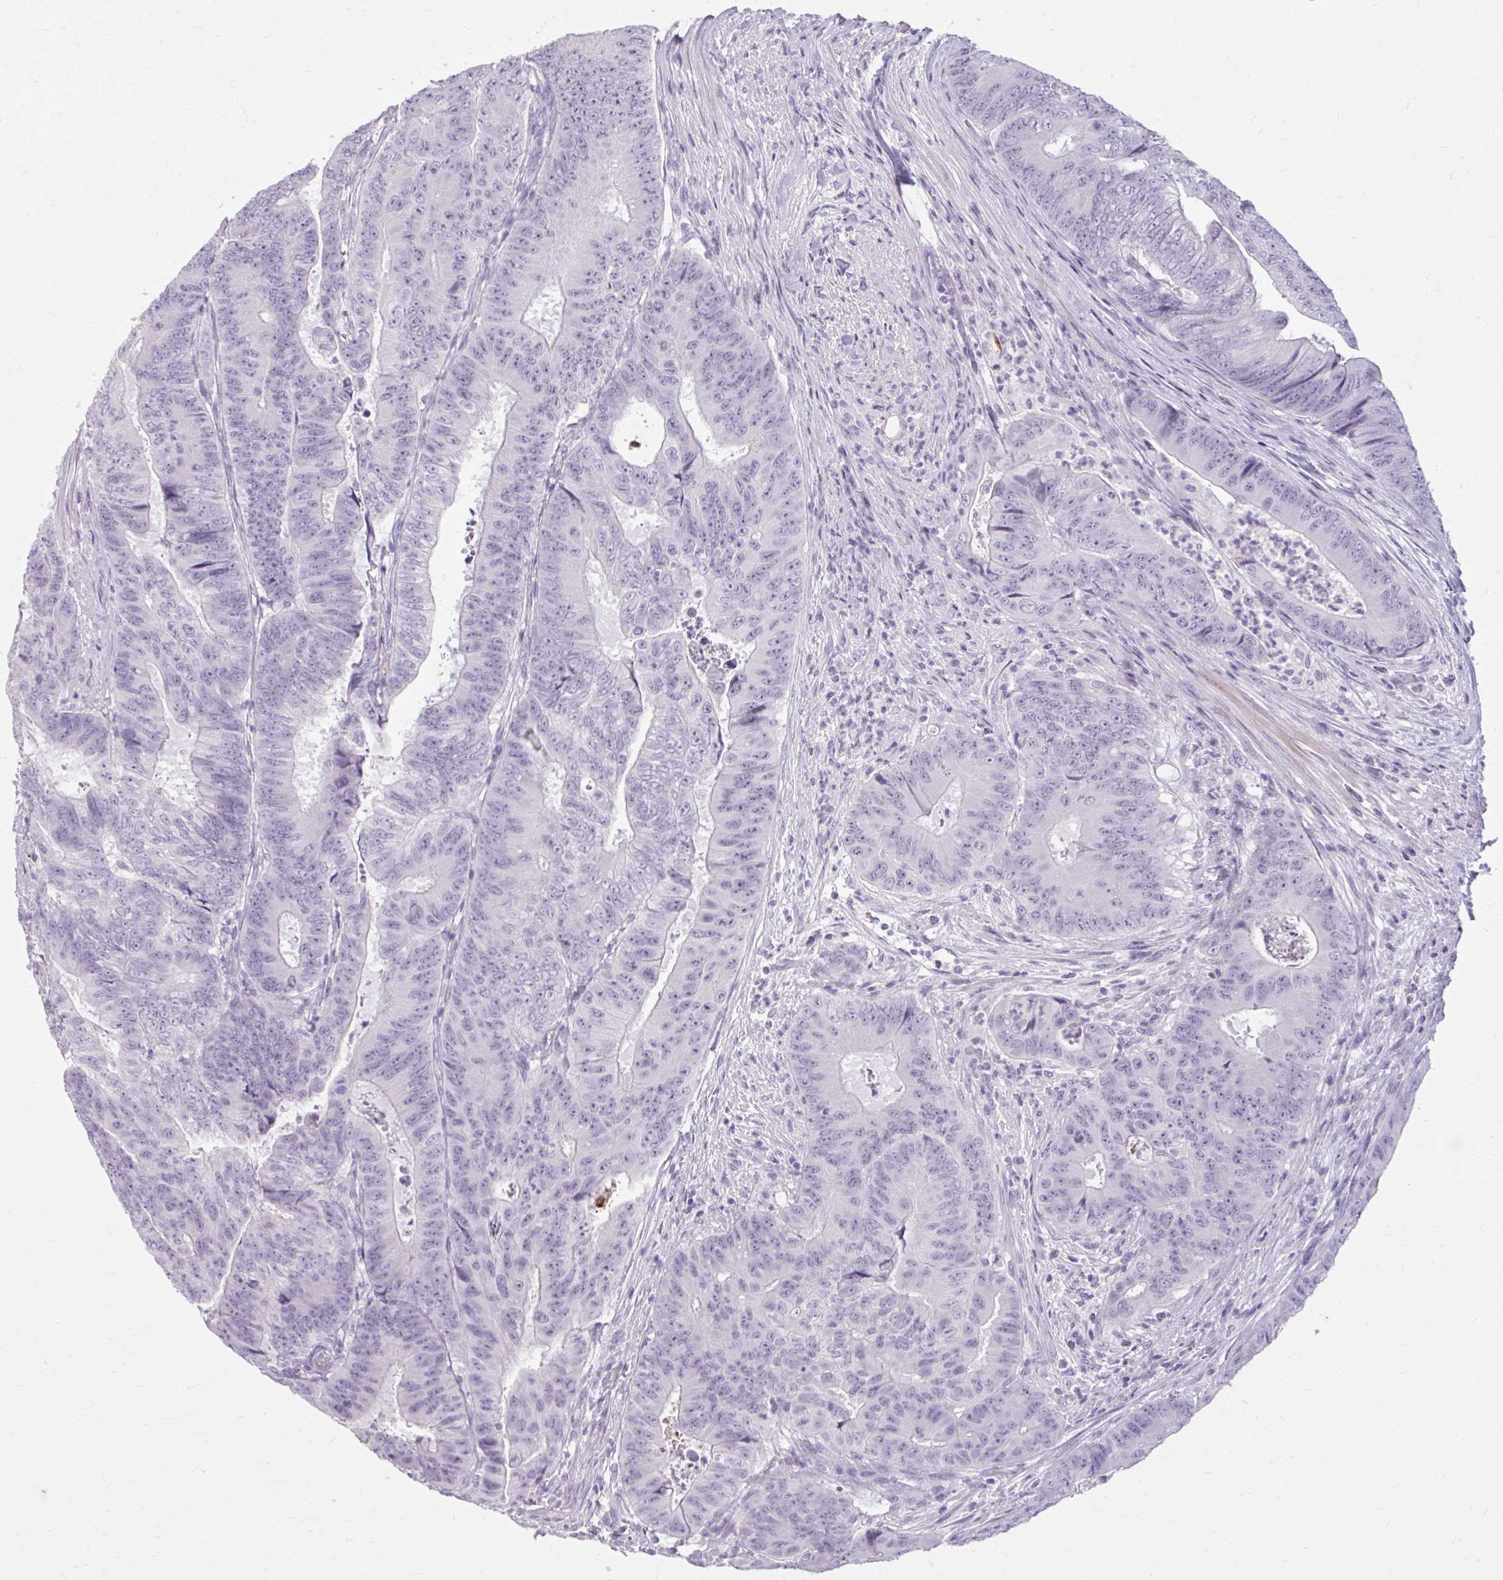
{"staining": {"intensity": "negative", "quantity": "none", "location": "none"}, "tissue": "colorectal cancer", "cell_type": "Tumor cells", "image_type": "cancer", "snomed": [{"axis": "morphology", "description": "Adenocarcinoma, NOS"}, {"axis": "topography", "description": "Colon"}], "caption": "High magnification brightfield microscopy of colorectal cancer (adenocarcinoma) stained with DAB (3,3'-diaminobenzidine) (brown) and counterstained with hematoxylin (blue): tumor cells show no significant positivity.", "gene": "OR4B1", "patient": {"sex": "female", "age": 48}}